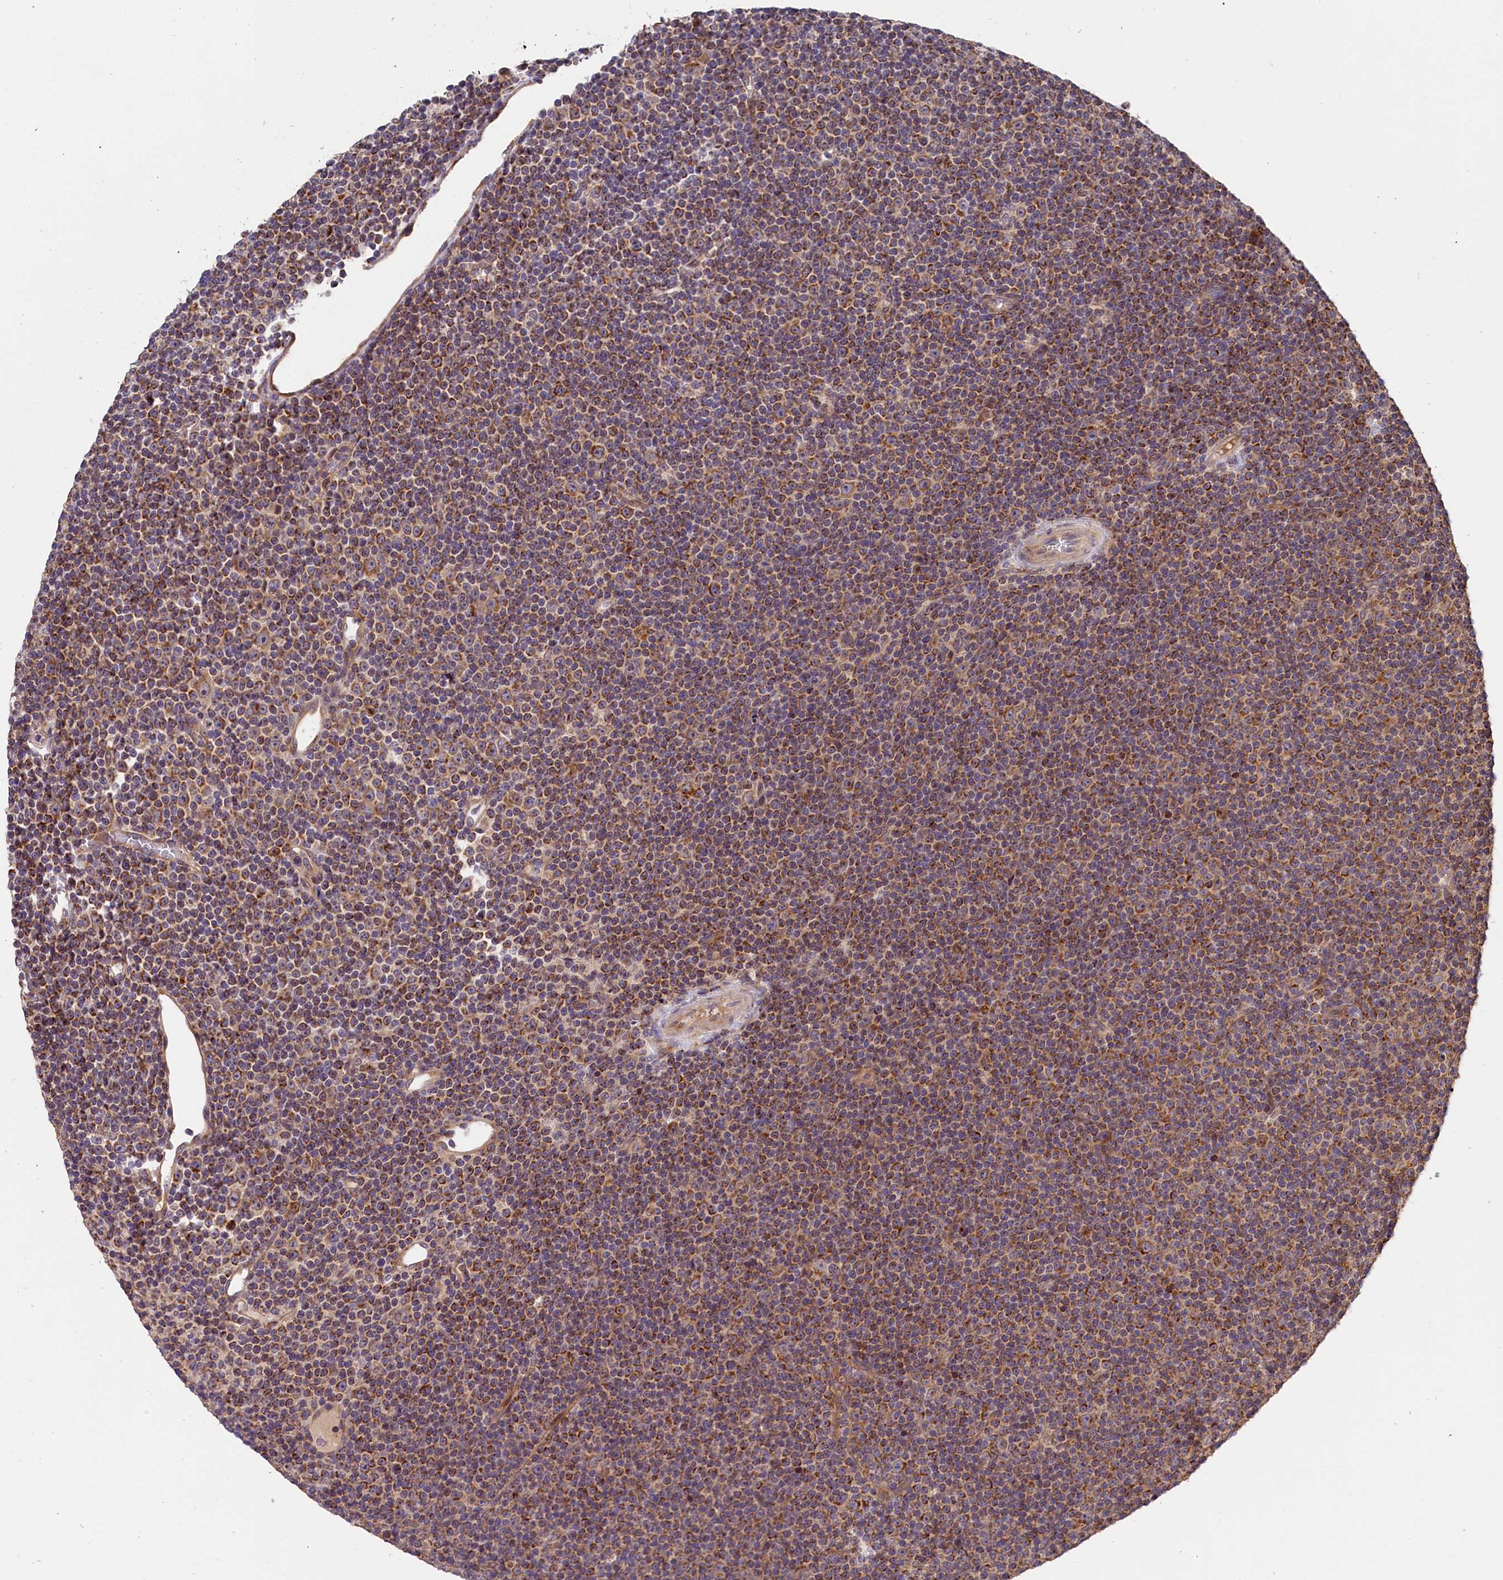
{"staining": {"intensity": "moderate", "quantity": ">75%", "location": "cytoplasmic/membranous"}, "tissue": "lymphoma", "cell_type": "Tumor cells", "image_type": "cancer", "snomed": [{"axis": "morphology", "description": "Malignant lymphoma, non-Hodgkin's type, Low grade"}, {"axis": "topography", "description": "Lymph node"}], "caption": "IHC (DAB) staining of human lymphoma reveals moderate cytoplasmic/membranous protein positivity in approximately >75% of tumor cells.", "gene": "CEP44", "patient": {"sex": "female", "age": 67}}